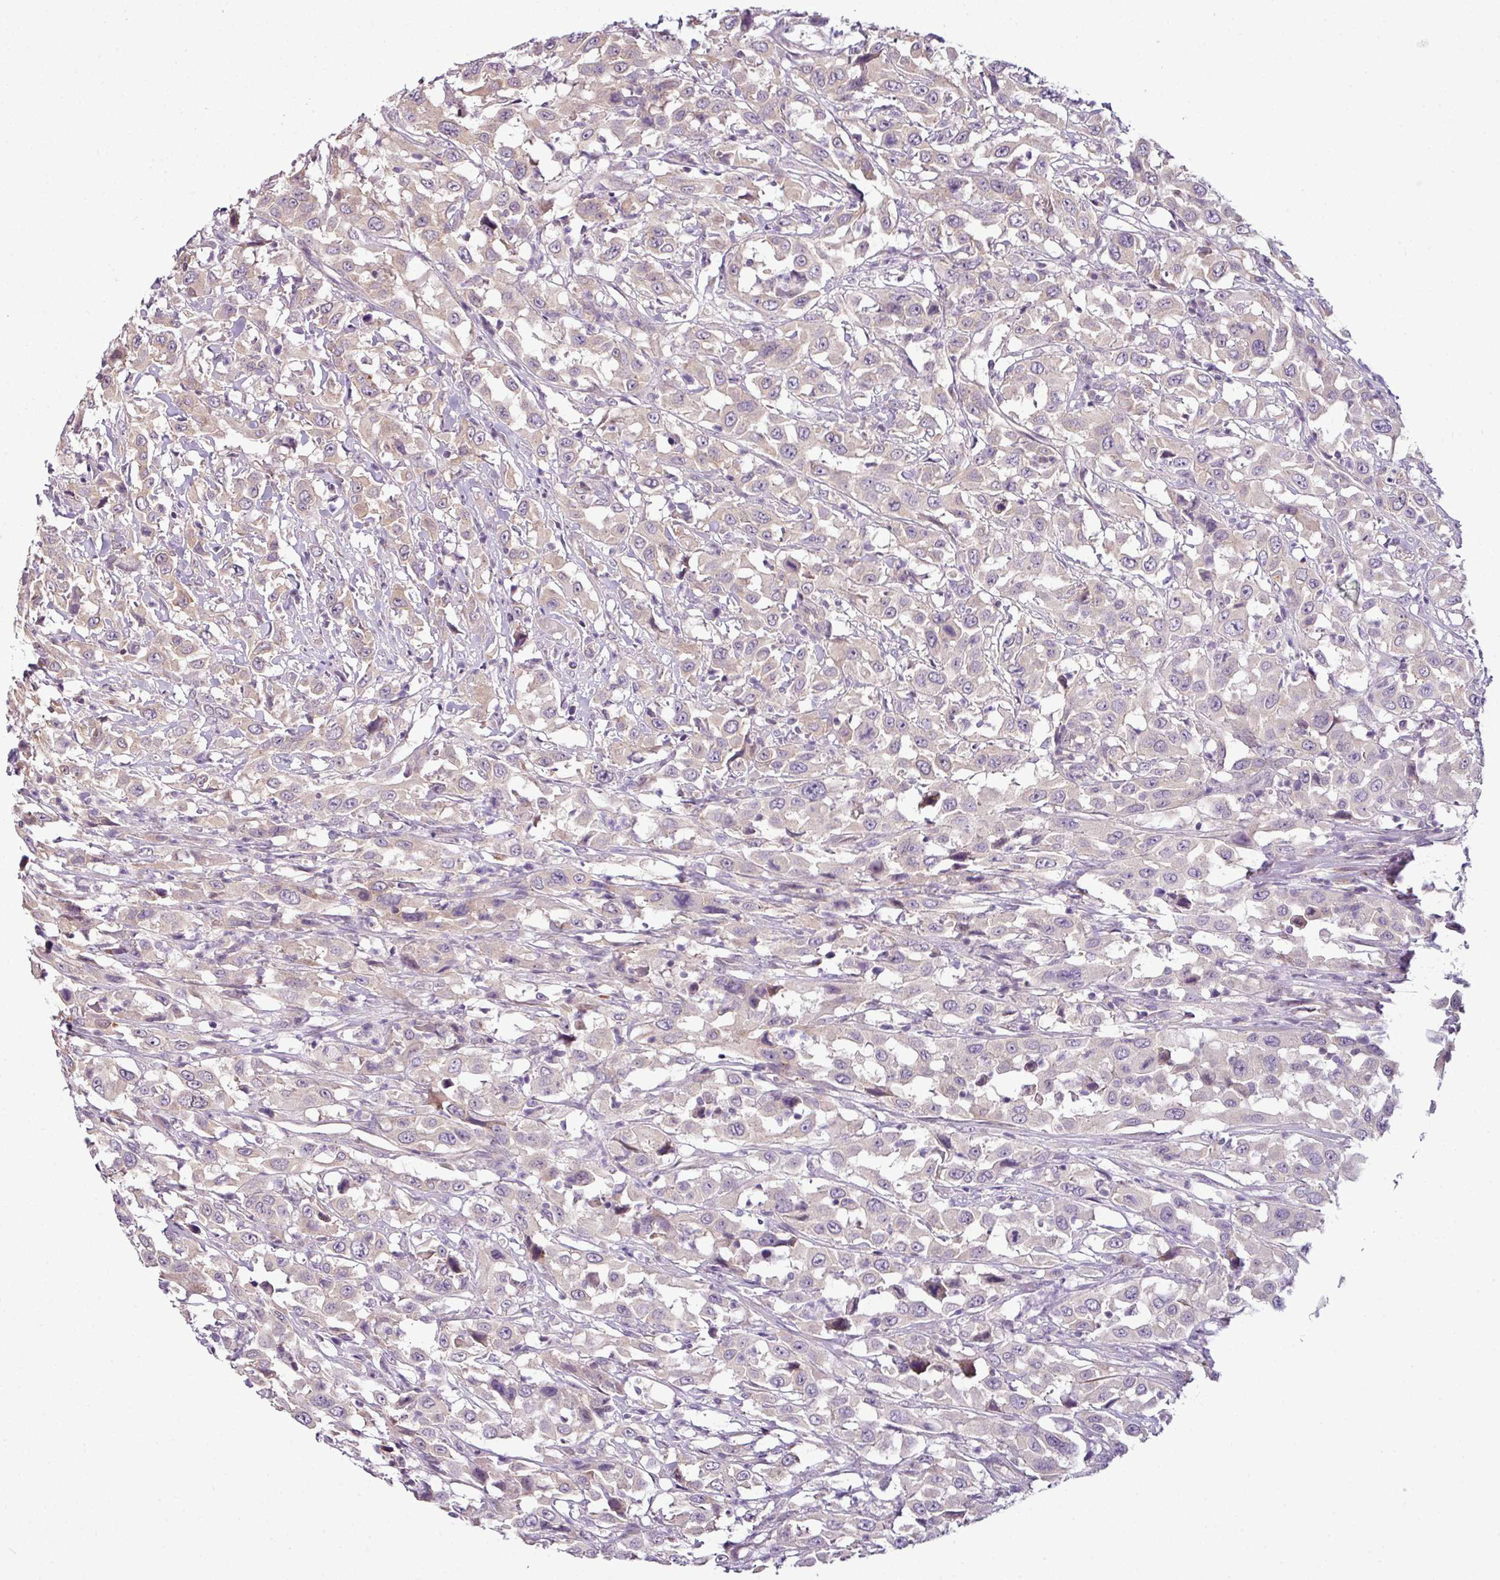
{"staining": {"intensity": "negative", "quantity": "none", "location": "none"}, "tissue": "urothelial cancer", "cell_type": "Tumor cells", "image_type": "cancer", "snomed": [{"axis": "morphology", "description": "Urothelial carcinoma, High grade"}, {"axis": "topography", "description": "Urinary bladder"}], "caption": "A micrograph of human high-grade urothelial carcinoma is negative for staining in tumor cells.", "gene": "DERPC", "patient": {"sex": "male", "age": 61}}